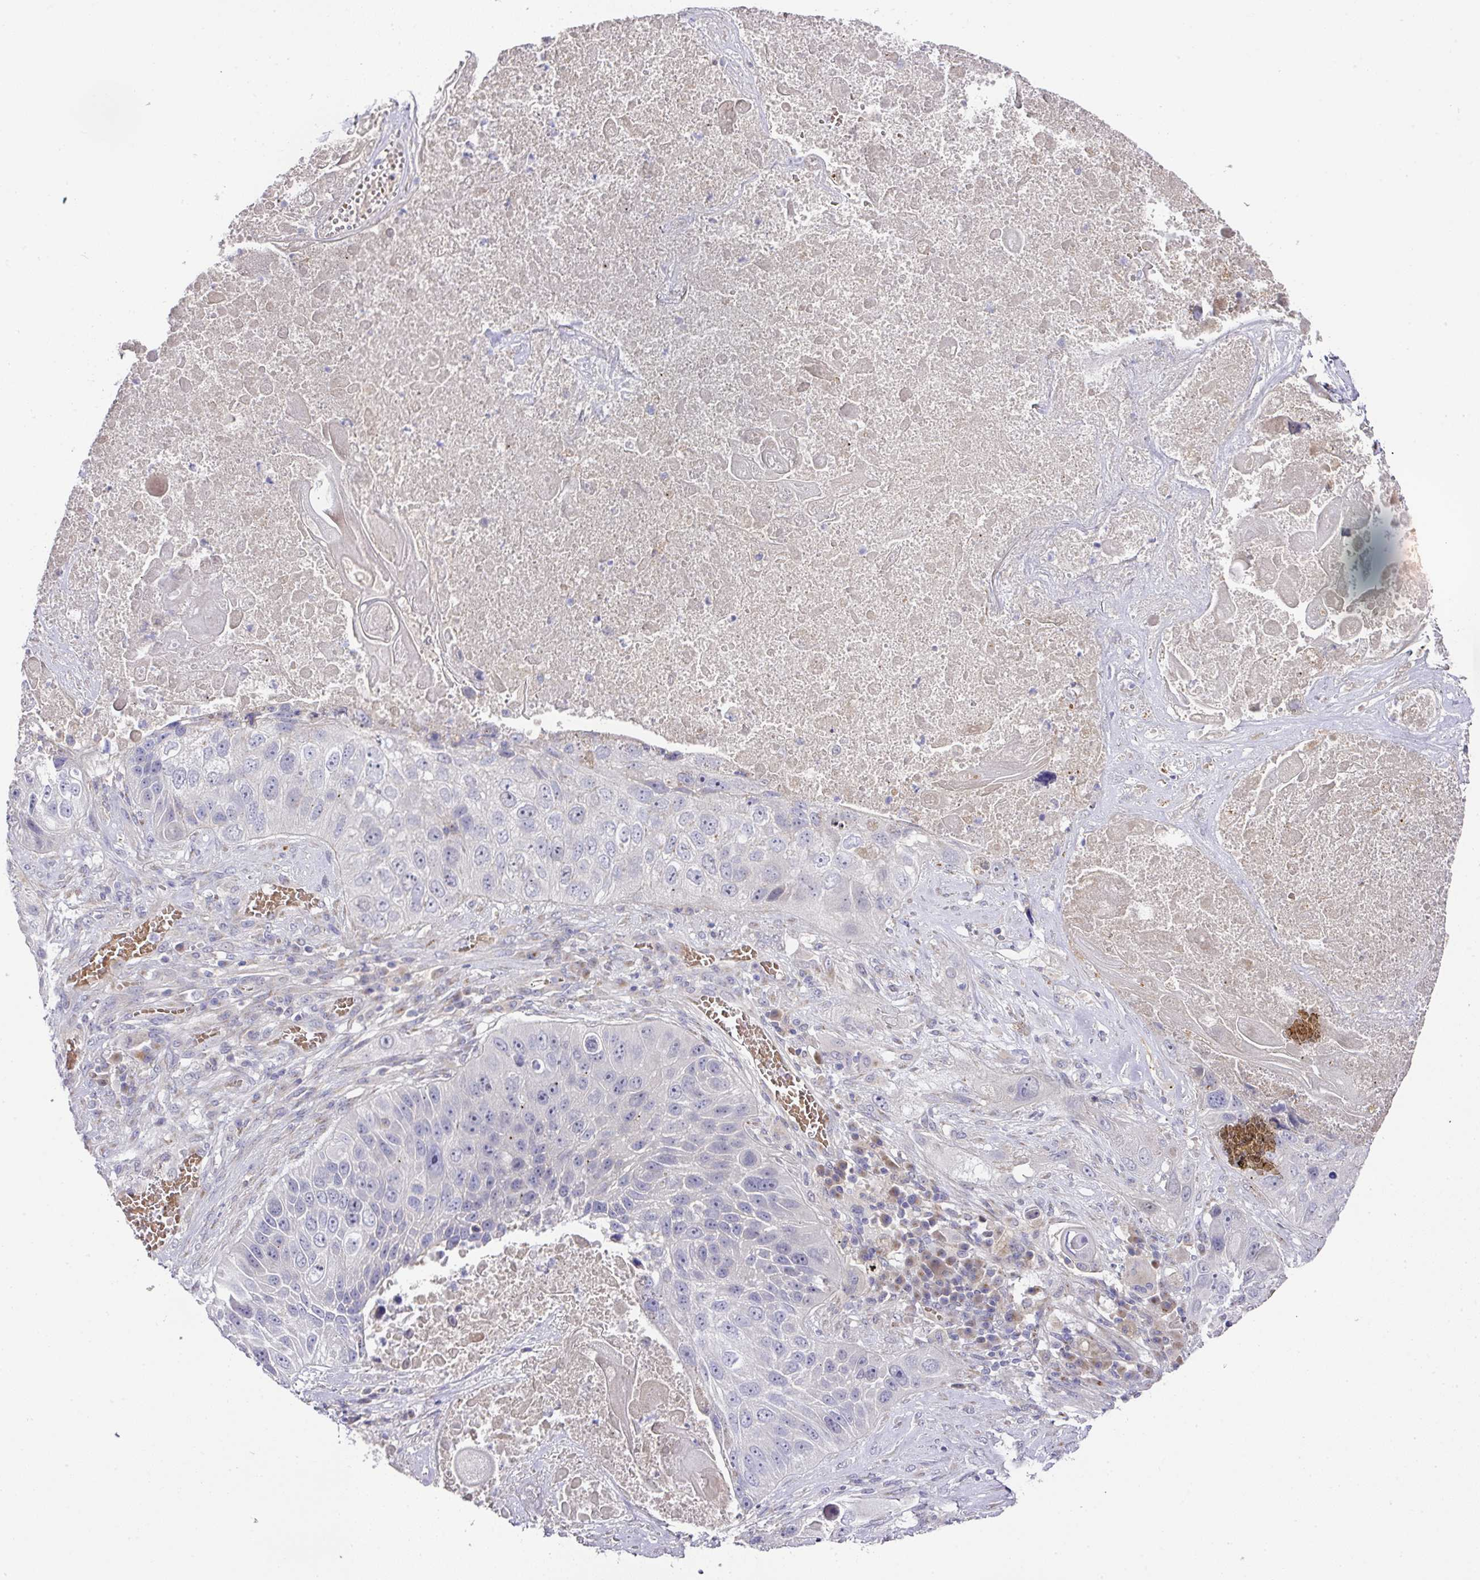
{"staining": {"intensity": "negative", "quantity": "none", "location": "none"}, "tissue": "lung cancer", "cell_type": "Tumor cells", "image_type": "cancer", "snomed": [{"axis": "morphology", "description": "Squamous cell carcinoma, NOS"}, {"axis": "topography", "description": "Lung"}], "caption": "An IHC histopathology image of lung cancer is shown. There is no staining in tumor cells of lung cancer.", "gene": "TARM1", "patient": {"sex": "male", "age": 61}}